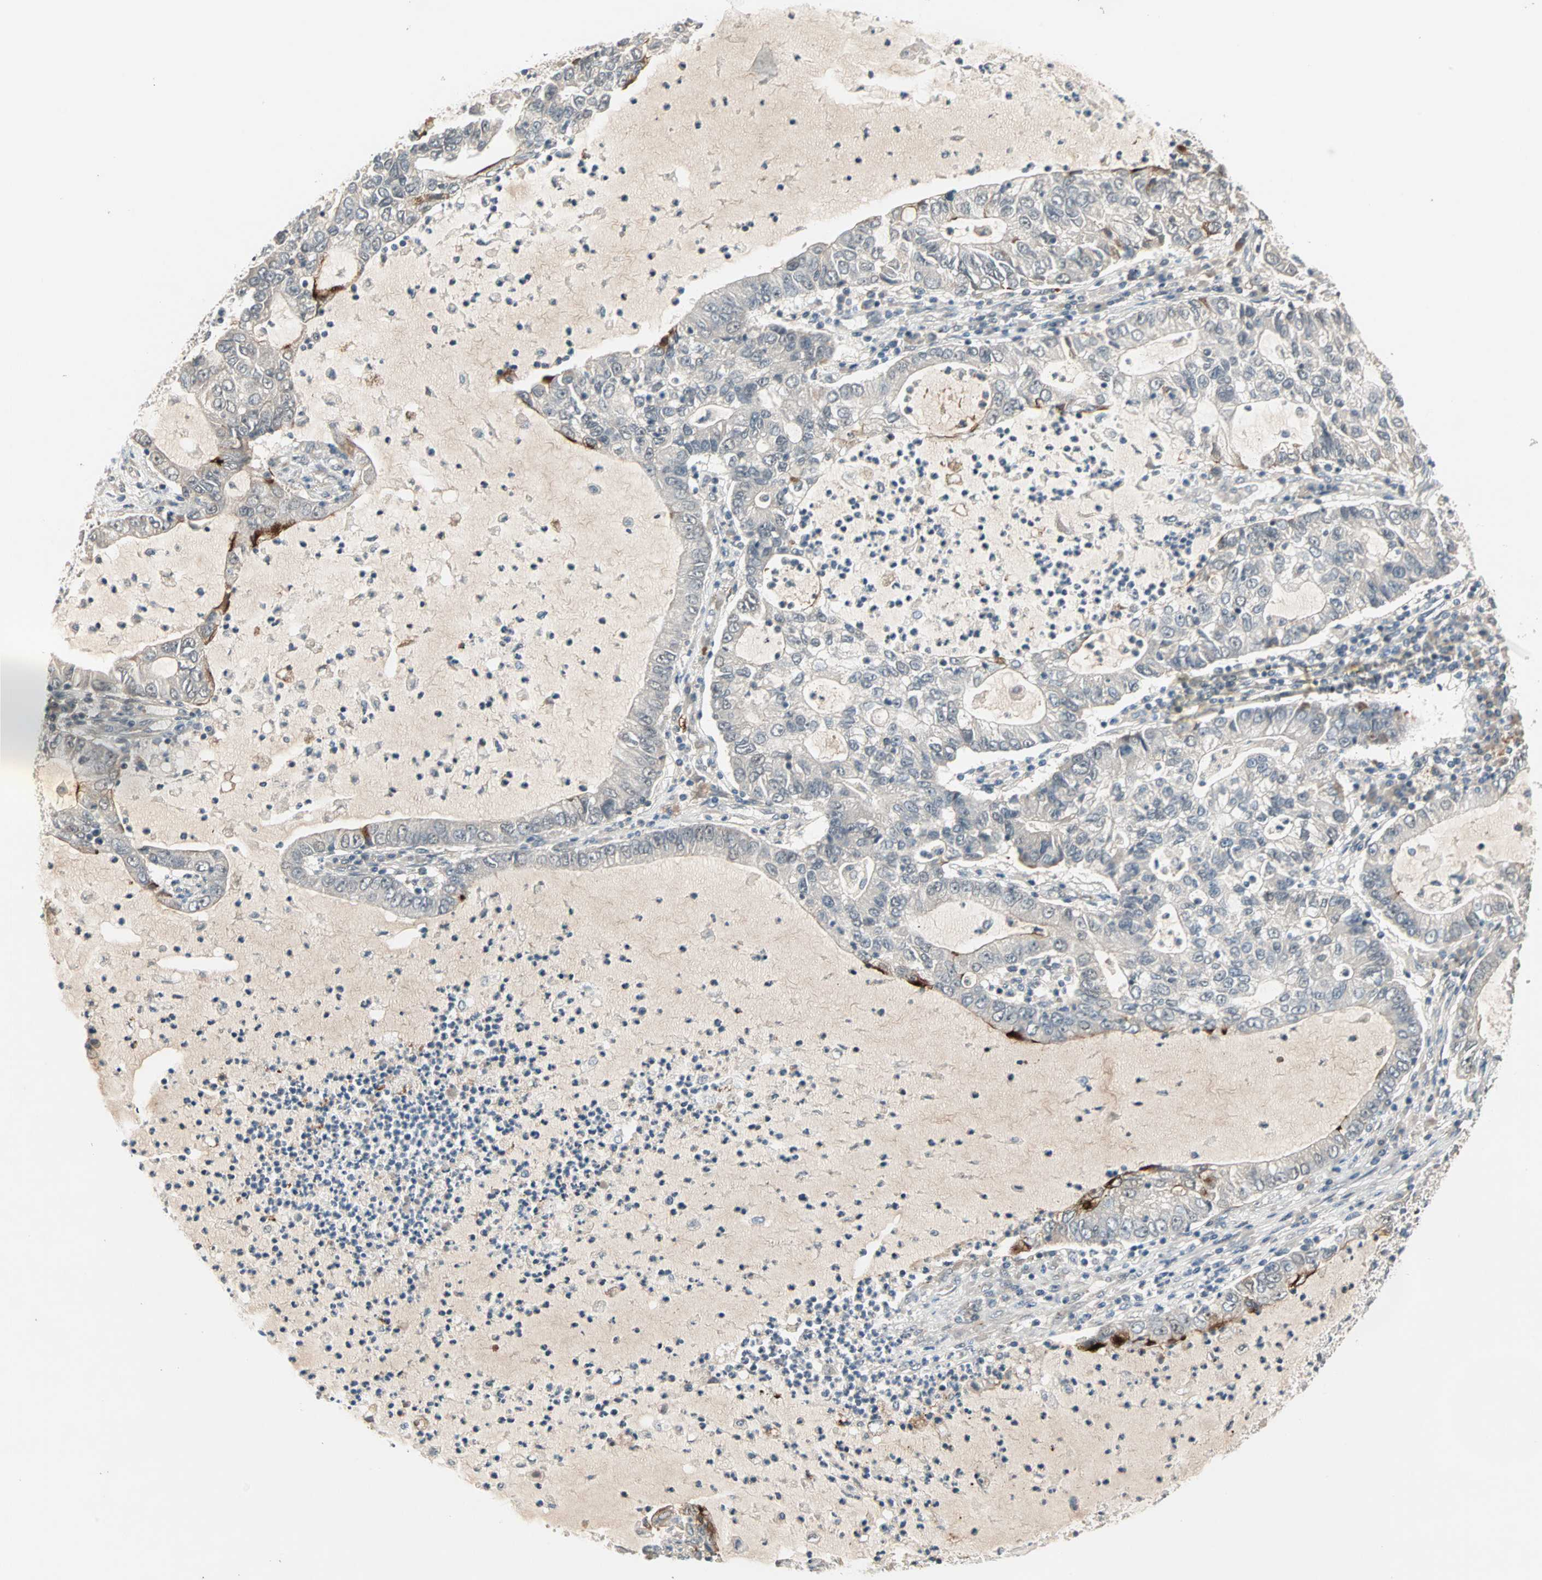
{"staining": {"intensity": "weak", "quantity": "25%-75%", "location": "cytoplasmic/membranous"}, "tissue": "lung cancer", "cell_type": "Tumor cells", "image_type": "cancer", "snomed": [{"axis": "morphology", "description": "Adenocarcinoma, NOS"}, {"axis": "topography", "description": "Lung"}], "caption": "Lung cancer stained for a protein (brown) demonstrates weak cytoplasmic/membranous positive staining in about 25%-75% of tumor cells.", "gene": "PROS1", "patient": {"sex": "female", "age": 51}}